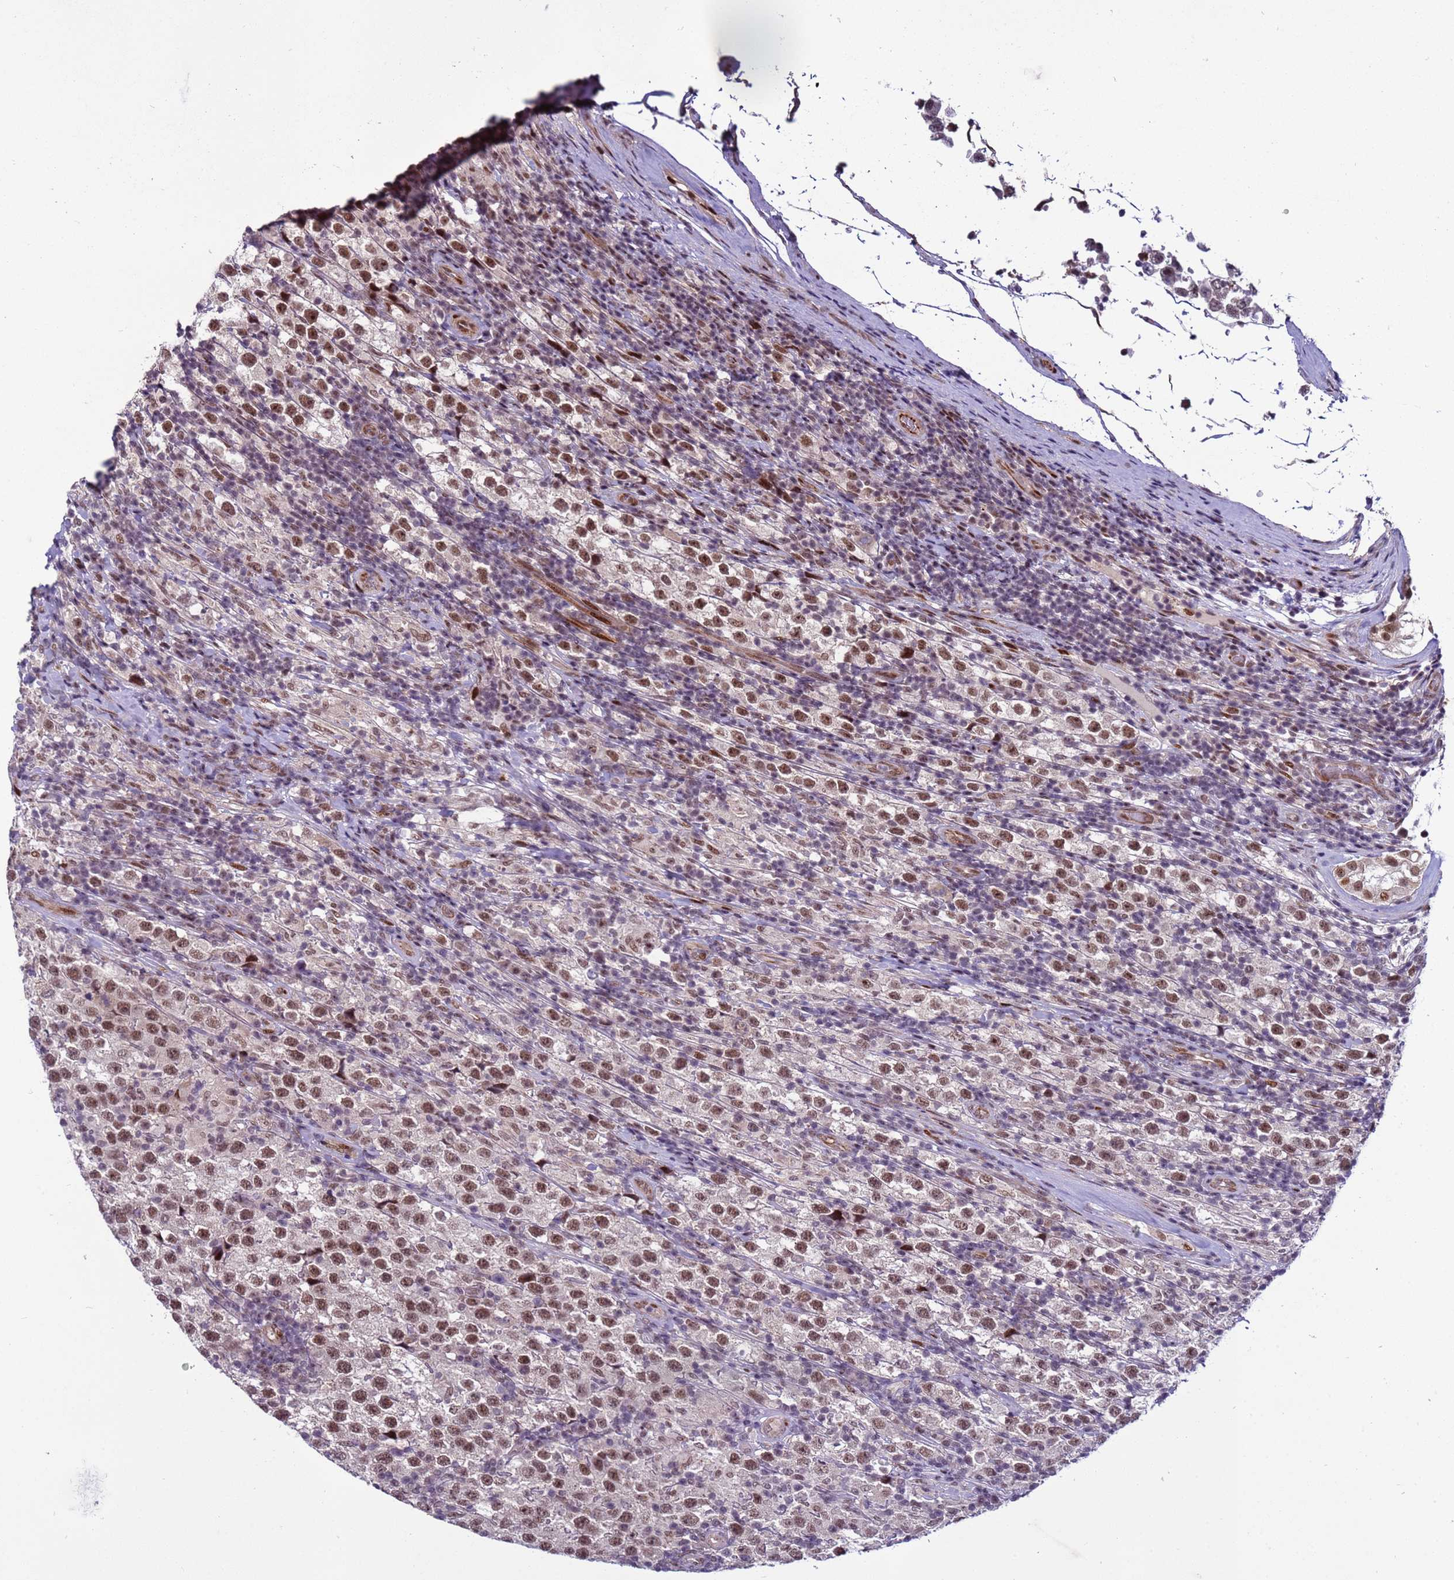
{"staining": {"intensity": "moderate", "quantity": ">75%", "location": "nuclear"}, "tissue": "testis cancer", "cell_type": "Tumor cells", "image_type": "cancer", "snomed": [{"axis": "morphology", "description": "Seminoma, NOS"}, {"axis": "morphology", "description": "Carcinoma, Embryonal, NOS"}, {"axis": "topography", "description": "Testis"}], "caption": "High-magnification brightfield microscopy of seminoma (testis) stained with DAB (3,3'-diaminobenzidine) (brown) and counterstained with hematoxylin (blue). tumor cells exhibit moderate nuclear staining is appreciated in about>75% of cells. The protein is shown in brown color, while the nuclei are stained blue.", "gene": "SHC3", "patient": {"sex": "male", "age": 41}}